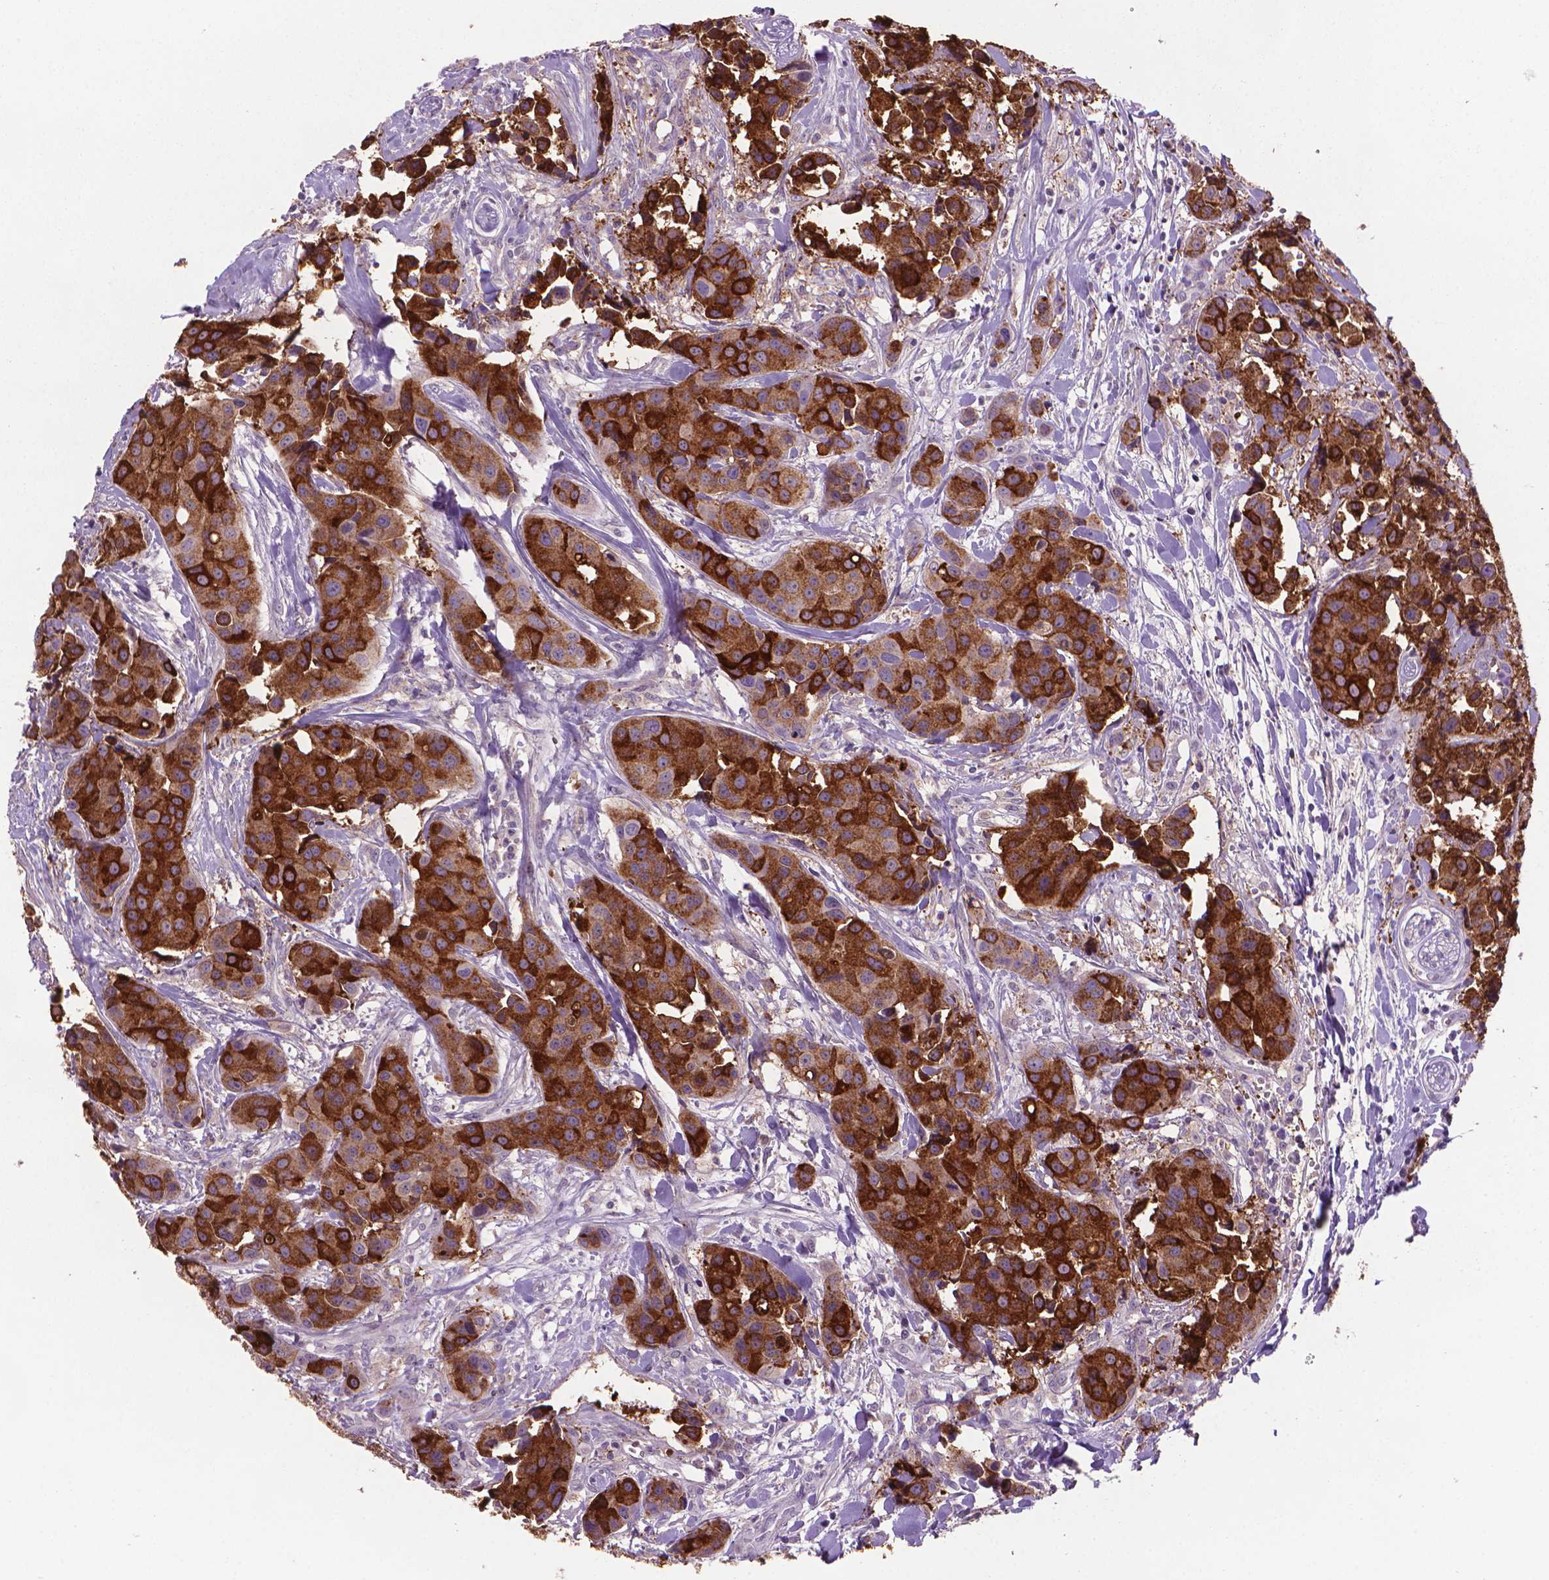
{"staining": {"intensity": "strong", "quantity": ">75%", "location": "cytoplasmic/membranous"}, "tissue": "head and neck cancer", "cell_type": "Tumor cells", "image_type": "cancer", "snomed": [{"axis": "morphology", "description": "Adenocarcinoma, NOS"}, {"axis": "topography", "description": "Head-Neck"}], "caption": "Adenocarcinoma (head and neck) was stained to show a protein in brown. There is high levels of strong cytoplasmic/membranous positivity in about >75% of tumor cells.", "gene": "MUC1", "patient": {"sex": "male", "age": 76}}